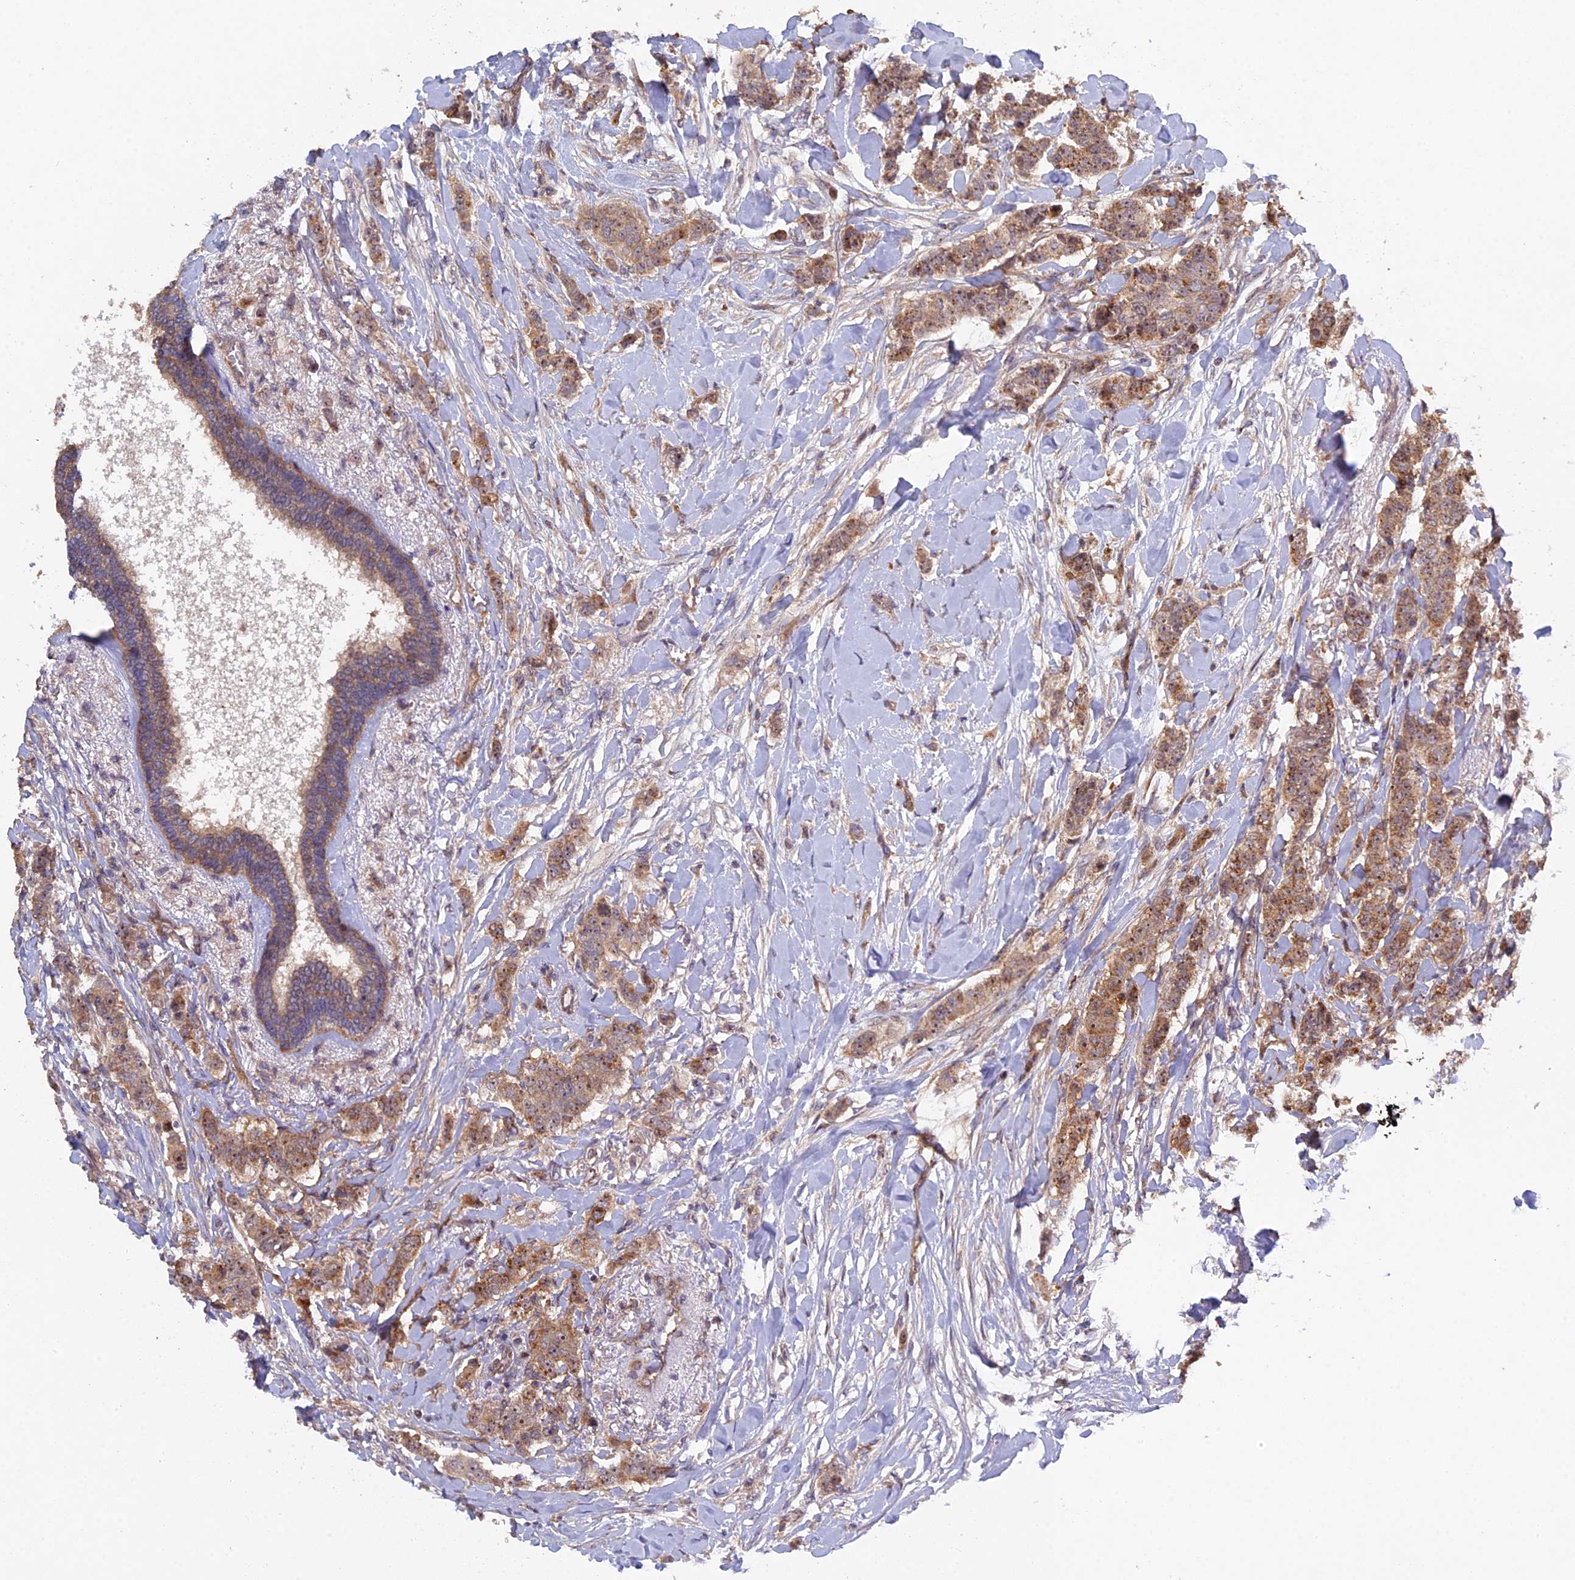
{"staining": {"intensity": "moderate", "quantity": ">75%", "location": "cytoplasmic/membranous,nuclear"}, "tissue": "breast cancer", "cell_type": "Tumor cells", "image_type": "cancer", "snomed": [{"axis": "morphology", "description": "Duct carcinoma"}, {"axis": "topography", "description": "Breast"}], "caption": "An immunohistochemistry (IHC) photomicrograph of neoplastic tissue is shown. Protein staining in brown shows moderate cytoplasmic/membranous and nuclear positivity in breast cancer within tumor cells.", "gene": "FERMT1", "patient": {"sex": "female", "age": 40}}